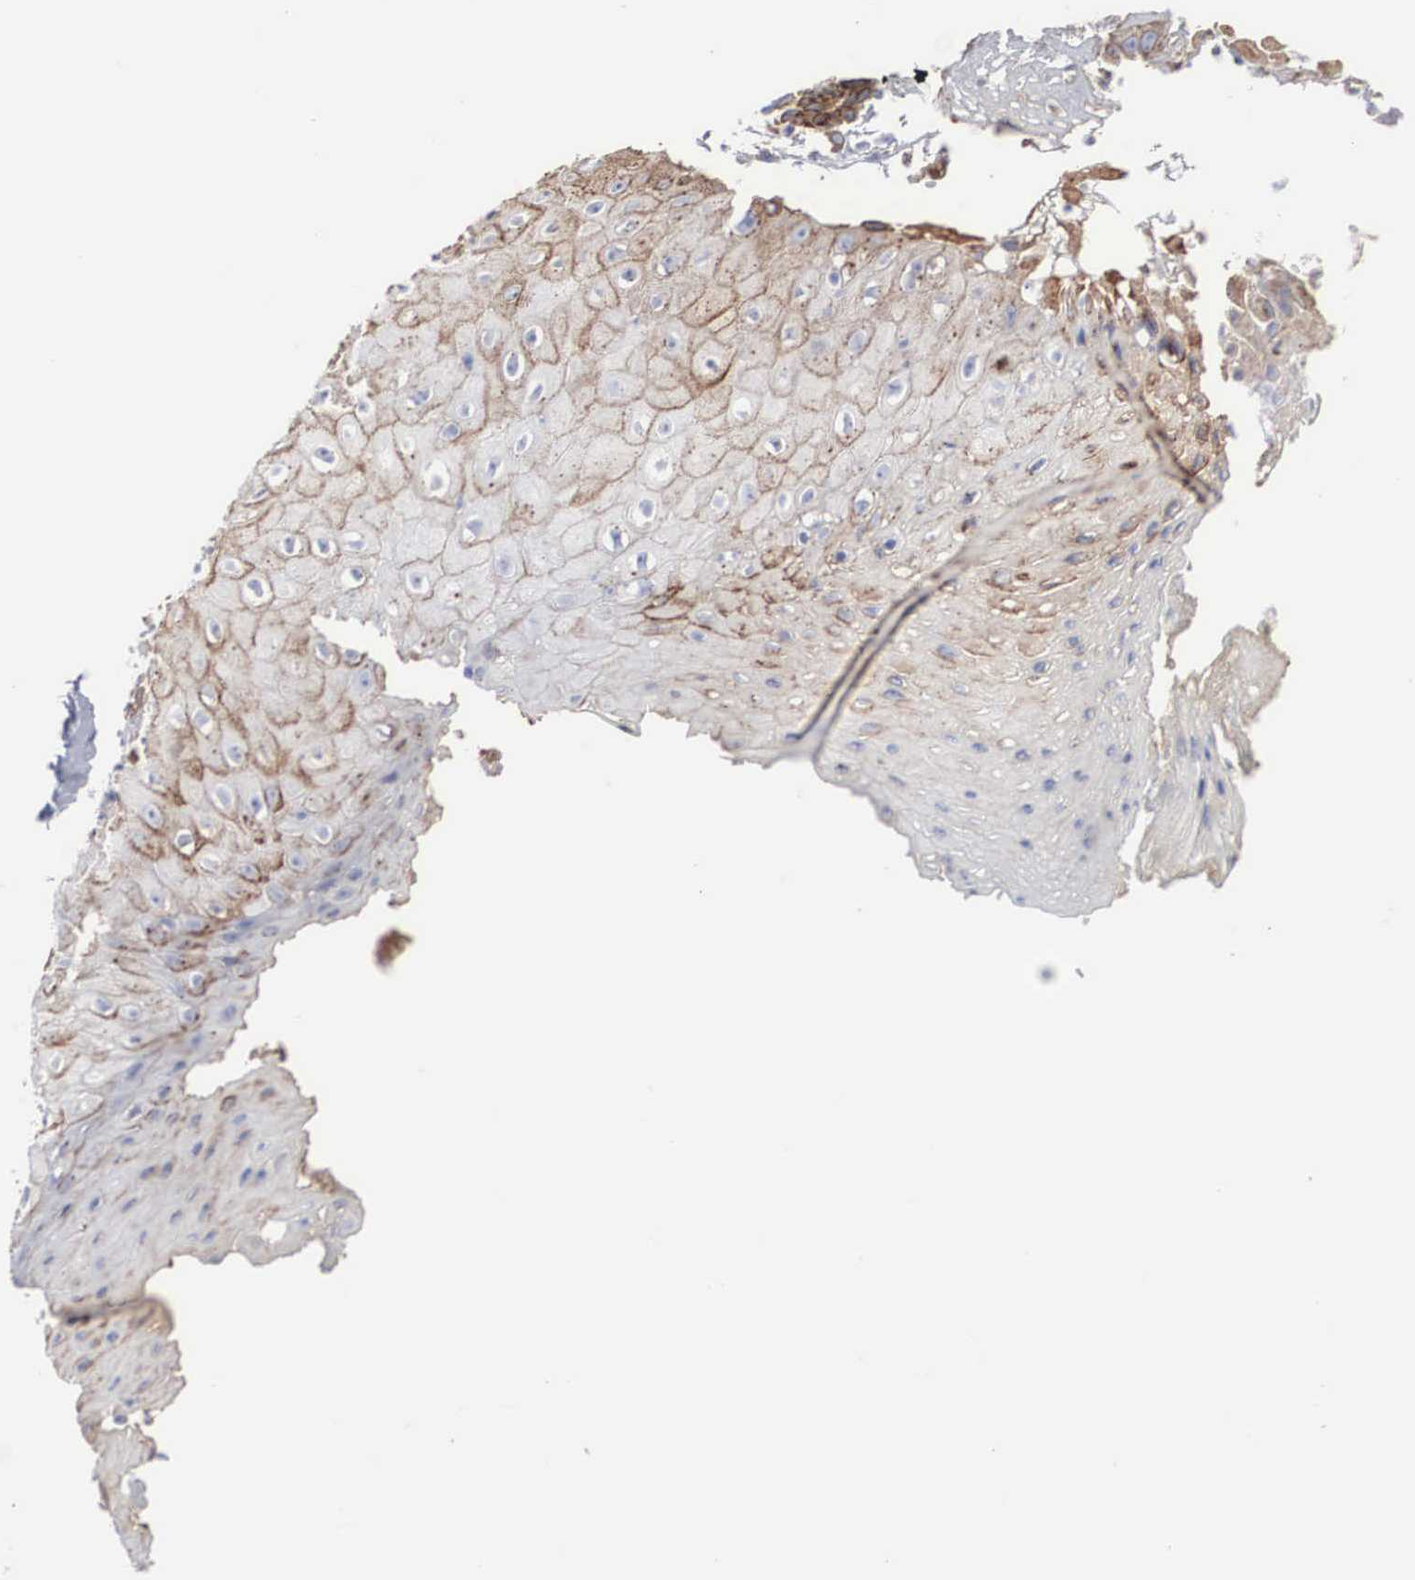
{"staining": {"intensity": "moderate", "quantity": ">75%", "location": "cytoplasmic/membranous"}, "tissue": "skin", "cell_type": "Epidermal cells", "image_type": "normal", "snomed": [{"axis": "morphology", "description": "Normal tissue, NOS"}, {"axis": "topography", "description": "Skin"}, {"axis": "topography", "description": "Anal"}], "caption": "The photomicrograph exhibits staining of unremarkable skin, revealing moderate cytoplasmic/membranous protein expression (brown color) within epidermal cells.", "gene": "LGALS3BP", "patient": {"sex": "male", "age": 61}}